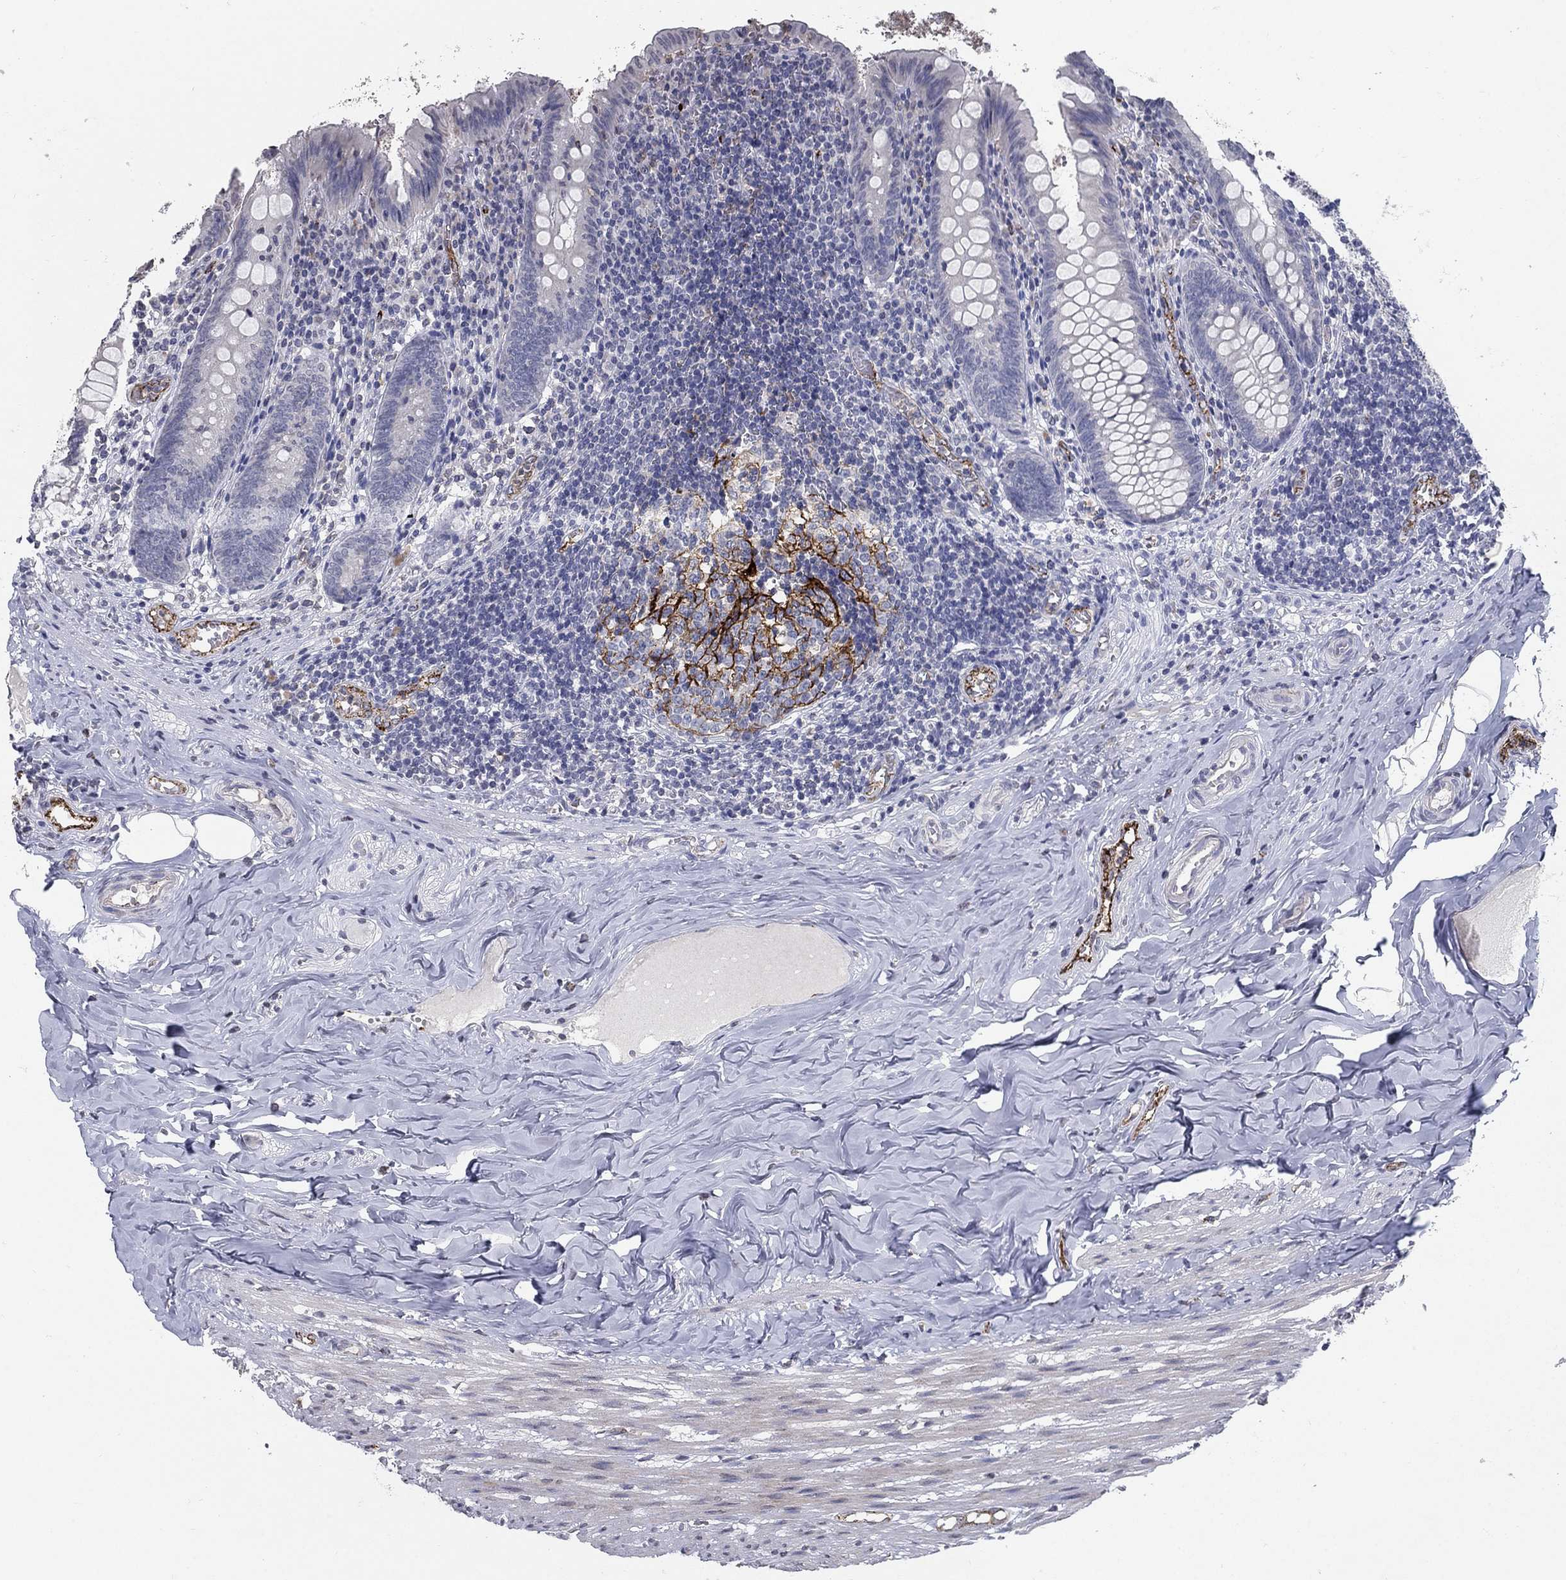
{"staining": {"intensity": "negative", "quantity": "none", "location": "none"}, "tissue": "appendix", "cell_type": "Glandular cells", "image_type": "normal", "snomed": [{"axis": "morphology", "description": "Normal tissue, NOS"}, {"axis": "topography", "description": "Appendix"}], "caption": "Immunohistochemical staining of normal human appendix displays no significant staining in glandular cells. Brightfield microscopy of immunohistochemistry stained with DAB (3,3'-diaminobenzidine) (brown) and hematoxylin (blue), captured at high magnification.", "gene": "TINAG", "patient": {"sex": "female", "age": 23}}